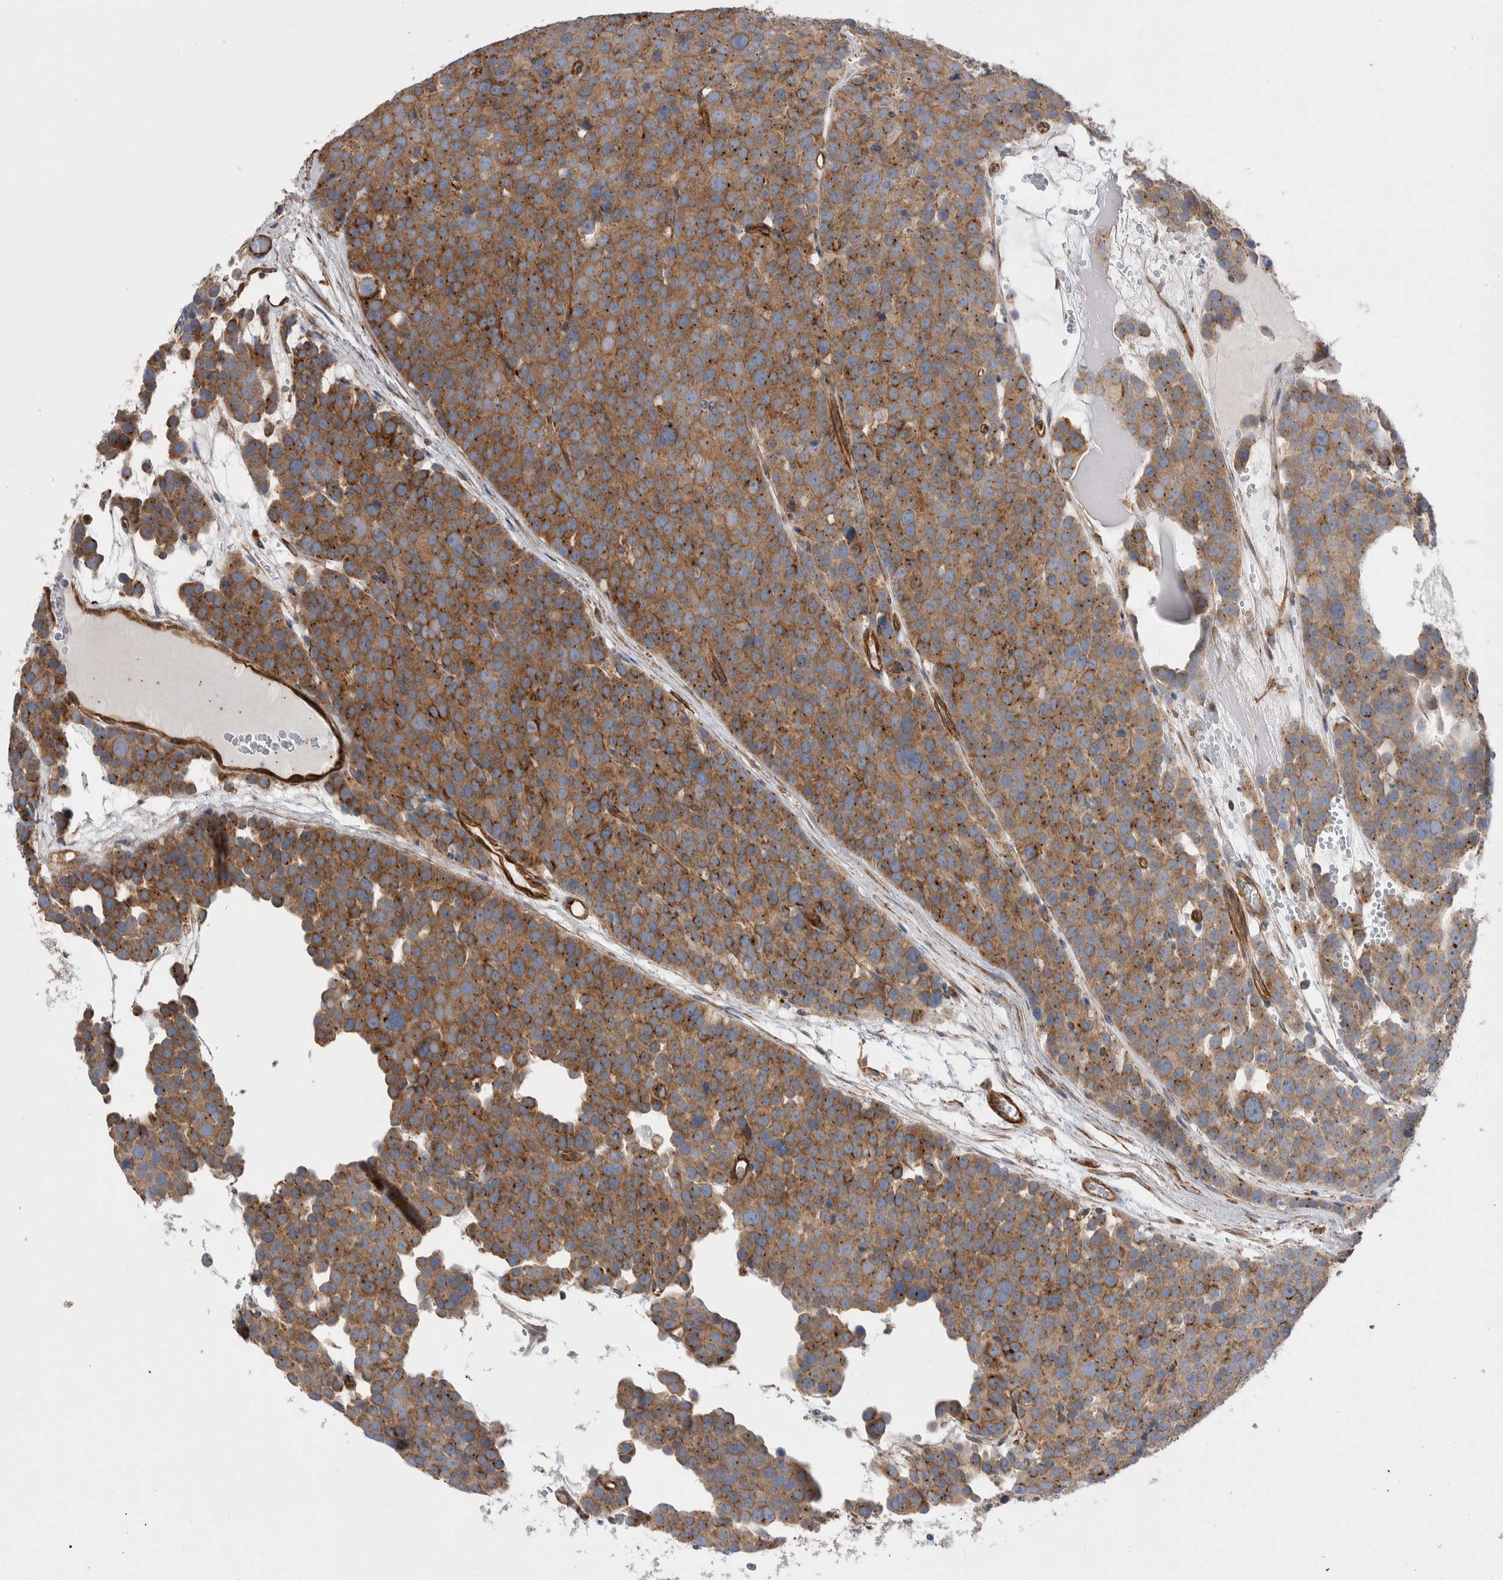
{"staining": {"intensity": "moderate", "quantity": ">75%", "location": "cytoplasmic/membranous"}, "tissue": "testis cancer", "cell_type": "Tumor cells", "image_type": "cancer", "snomed": [{"axis": "morphology", "description": "Seminoma, NOS"}, {"axis": "topography", "description": "Testis"}], "caption": "Brown immunohistochemical staining in testis cancer displays moderate cytoplasmic/membranous expression in approximately >75% of tumor cells. (Stains: DAB in brown, nuclei in blue, Microscopy: brightfield microscopy at high magnification).", "gene": "KIF12", "patient": {"sex": "male", "age": 71}}